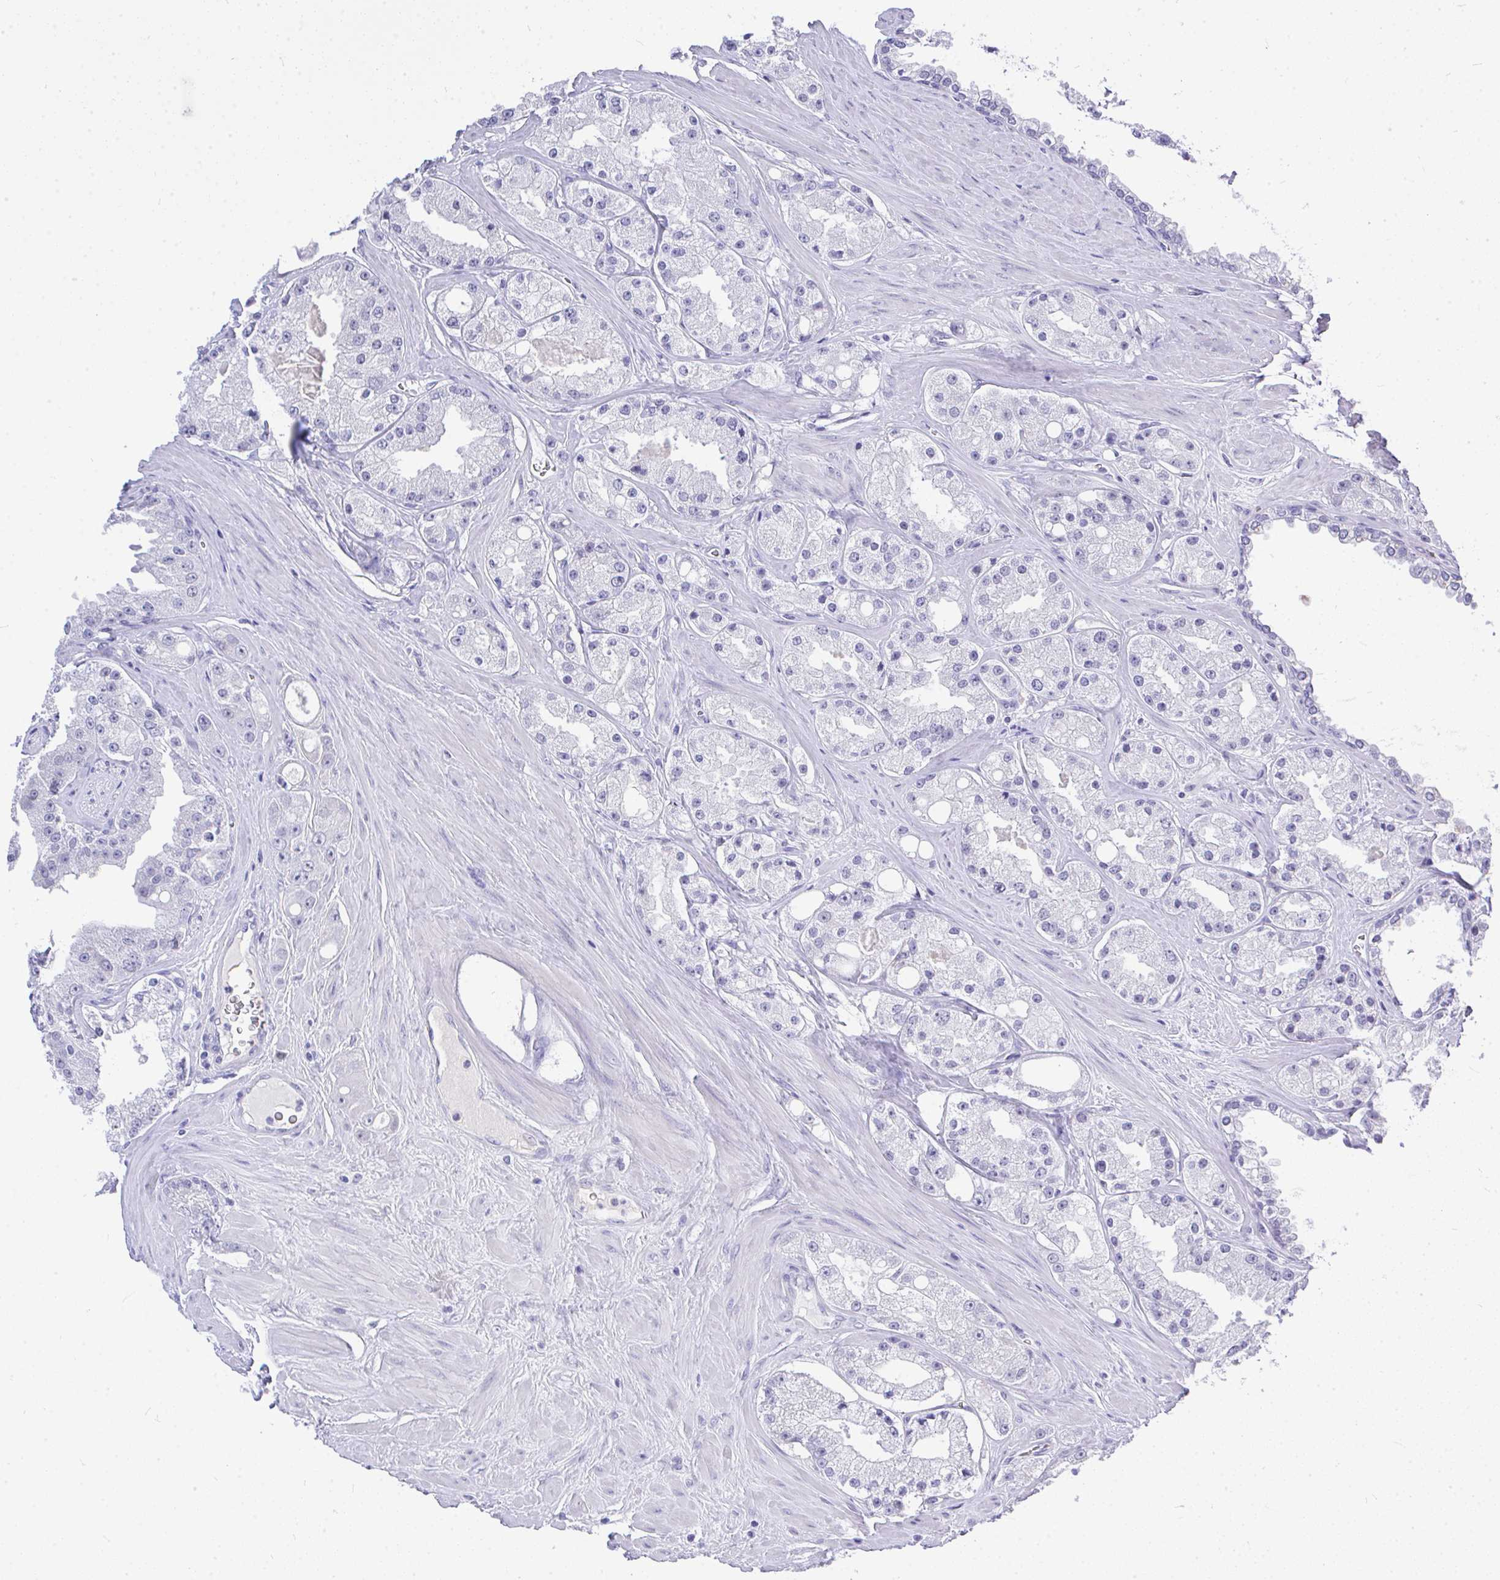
{"staining": {"intensity": "negative", "quantity": "none", "location": "none"}, "tissue": "prostate cancer", "cell_type": "Tumor cells", "image_type": "cancer", "snomed": [{"axis": "morphology", "description": "Adenocarcinoma, High grade"}, {"axis": "topography", "description": "Prostate"}], "caption": "Tumor cells show no significant protein staining in prostate cancer. (Immunohistochemistry, brightfield microscopy, high magnification).", "gene": "MS4A12", "patient": {"sex": "male", "age": 66}}